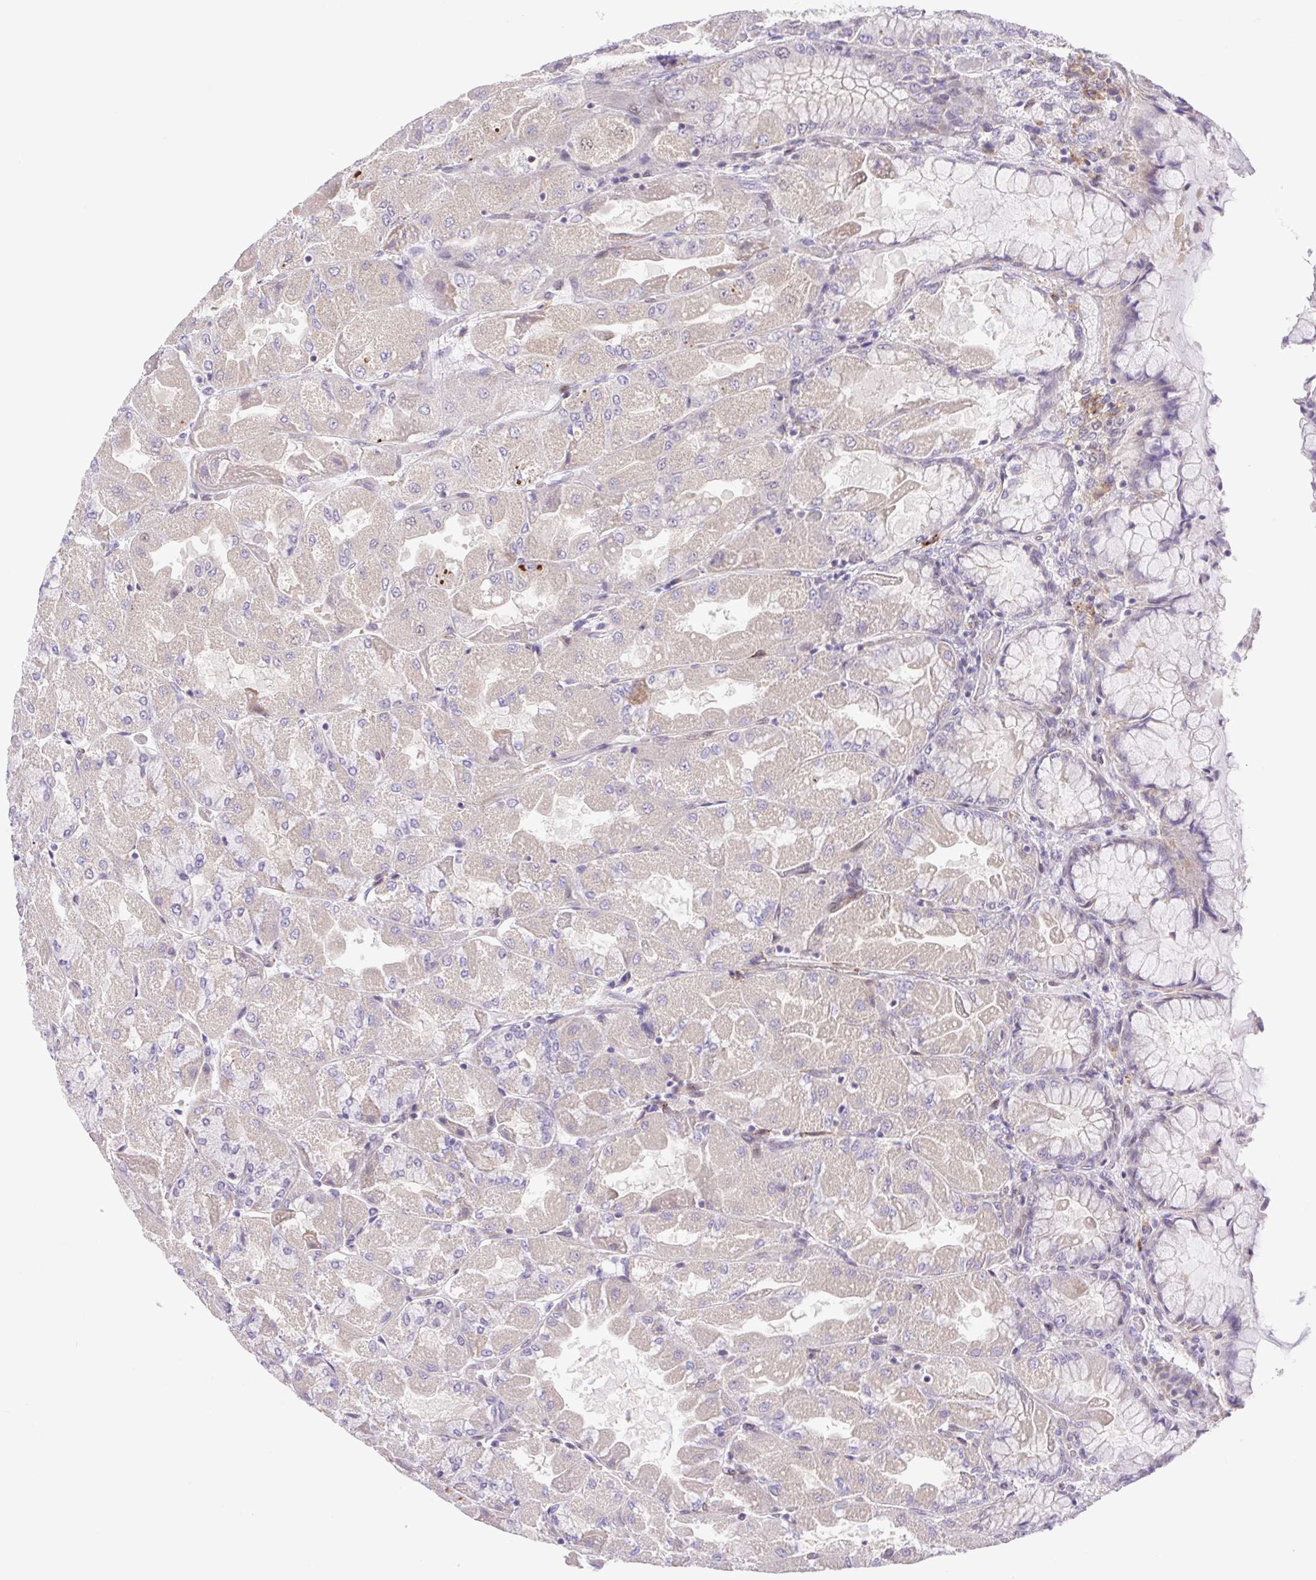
{"staining": {"intensity": "weak", "quantity": "25%-75%", "location": "cytoplasmic/membranous"}, "tissue": "stomach", "cell_type": "Glandular cells", "image_type": "normal", "snomed": [{"axis": "morphology", "description": "Normal tissue, NOS"}, {"axis": "topography", "description": "Stomach"}], "caption": "Stomach stained for a protein displays weak cytoplasmic/membranous positivity in glandular cells. (Brightfield microscopy of DAB IHC at high magnification).", "gene": "ERG", "patient": {"sex": "female", "age": 61}}